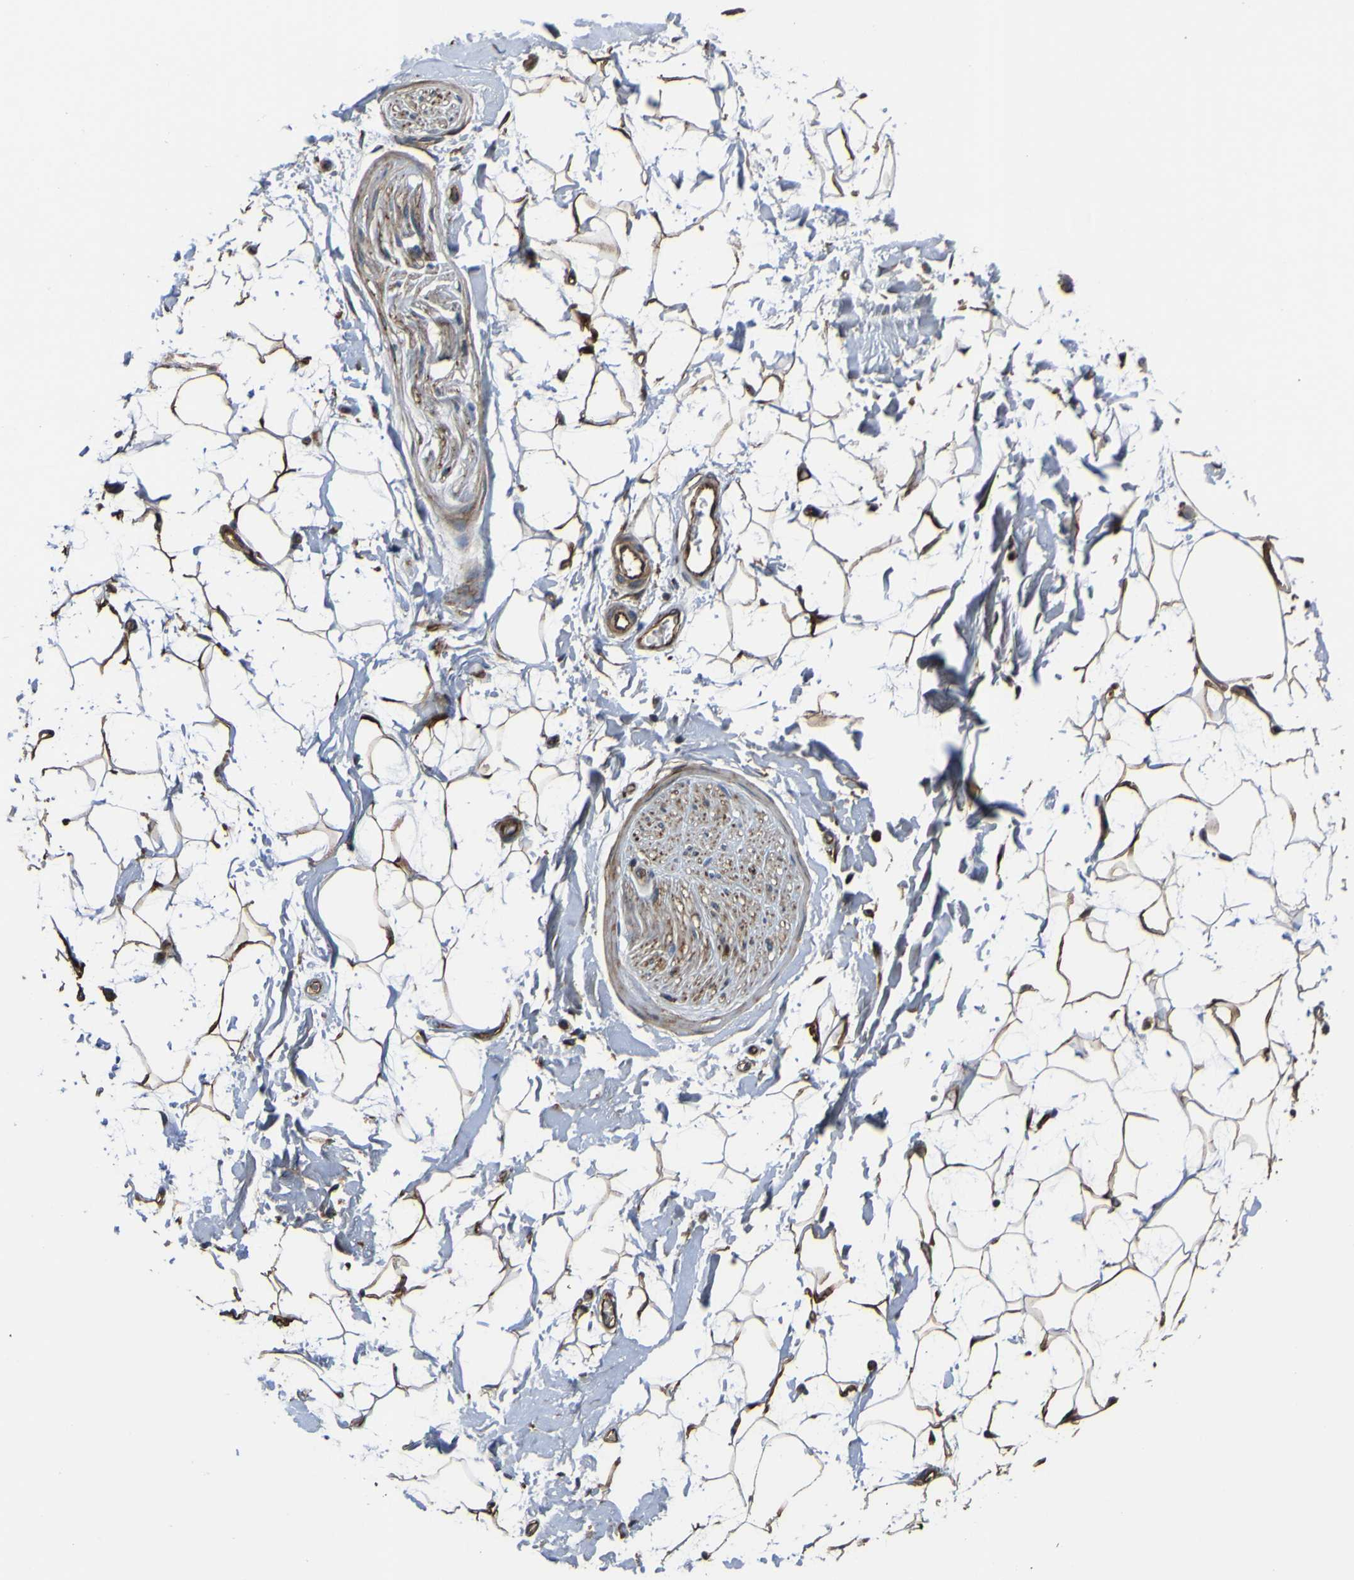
{"staining": {"intensity": "strong", "quantity": ">75%", "location": "cytoplasmic/membranous"}, "tissue": "adipose tissue", "cell_type": "Adipocytes", "image_type": "normal", "snomed": [{"axis": "morphology", "description": "Normal tissue, NOS"}, {"axis": "topography", "description": "Soft tissue"}], "caption": "Immunohistochemistry (DAB) staining of benign human adipose tissue shows strong cytoplasmic/membranous protein staining in about >75% of adipocytes.", "gene": "FBXO30", "patient": {"sex": "male", "age": 72}}